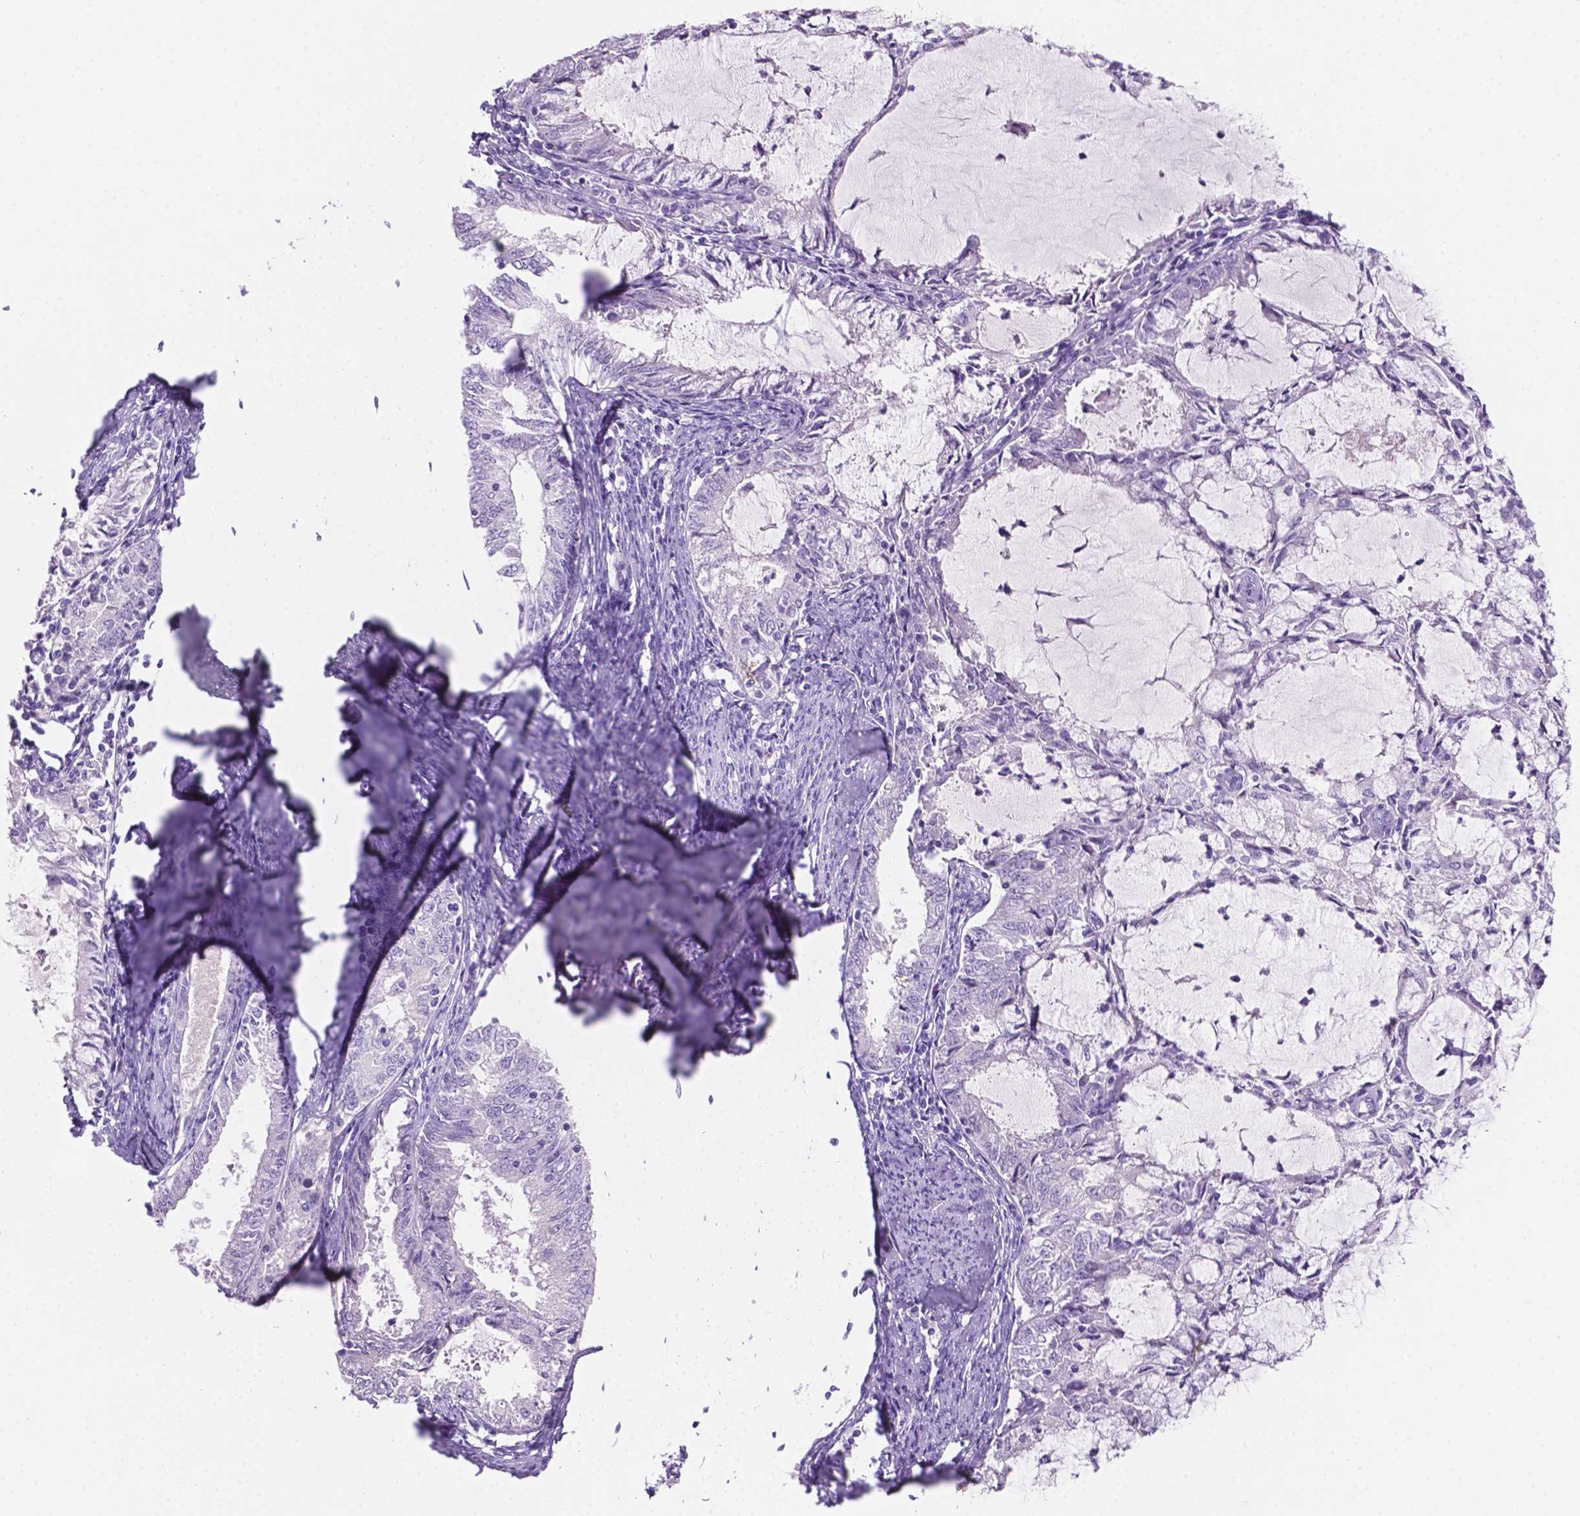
{"staining": {"intensity": "negative", "quantity": "none", "location": "none"}, "tissue": "endometrial cancer", "cell_type": "Tumor cells", "image_type": "cancer", "snomed": [{"axis": "morphology", "description": "Adenocarcinoma, NOS"}, {"axis": "topography", "description": "Endometrium"}], "caption": "Human endometrial adenocarcinoma stained for a protein using immunohistochemistry shows no positivity in tumor cells.", "gene": "EBLN2", "patient": {"sex": "female", "age": 57}}